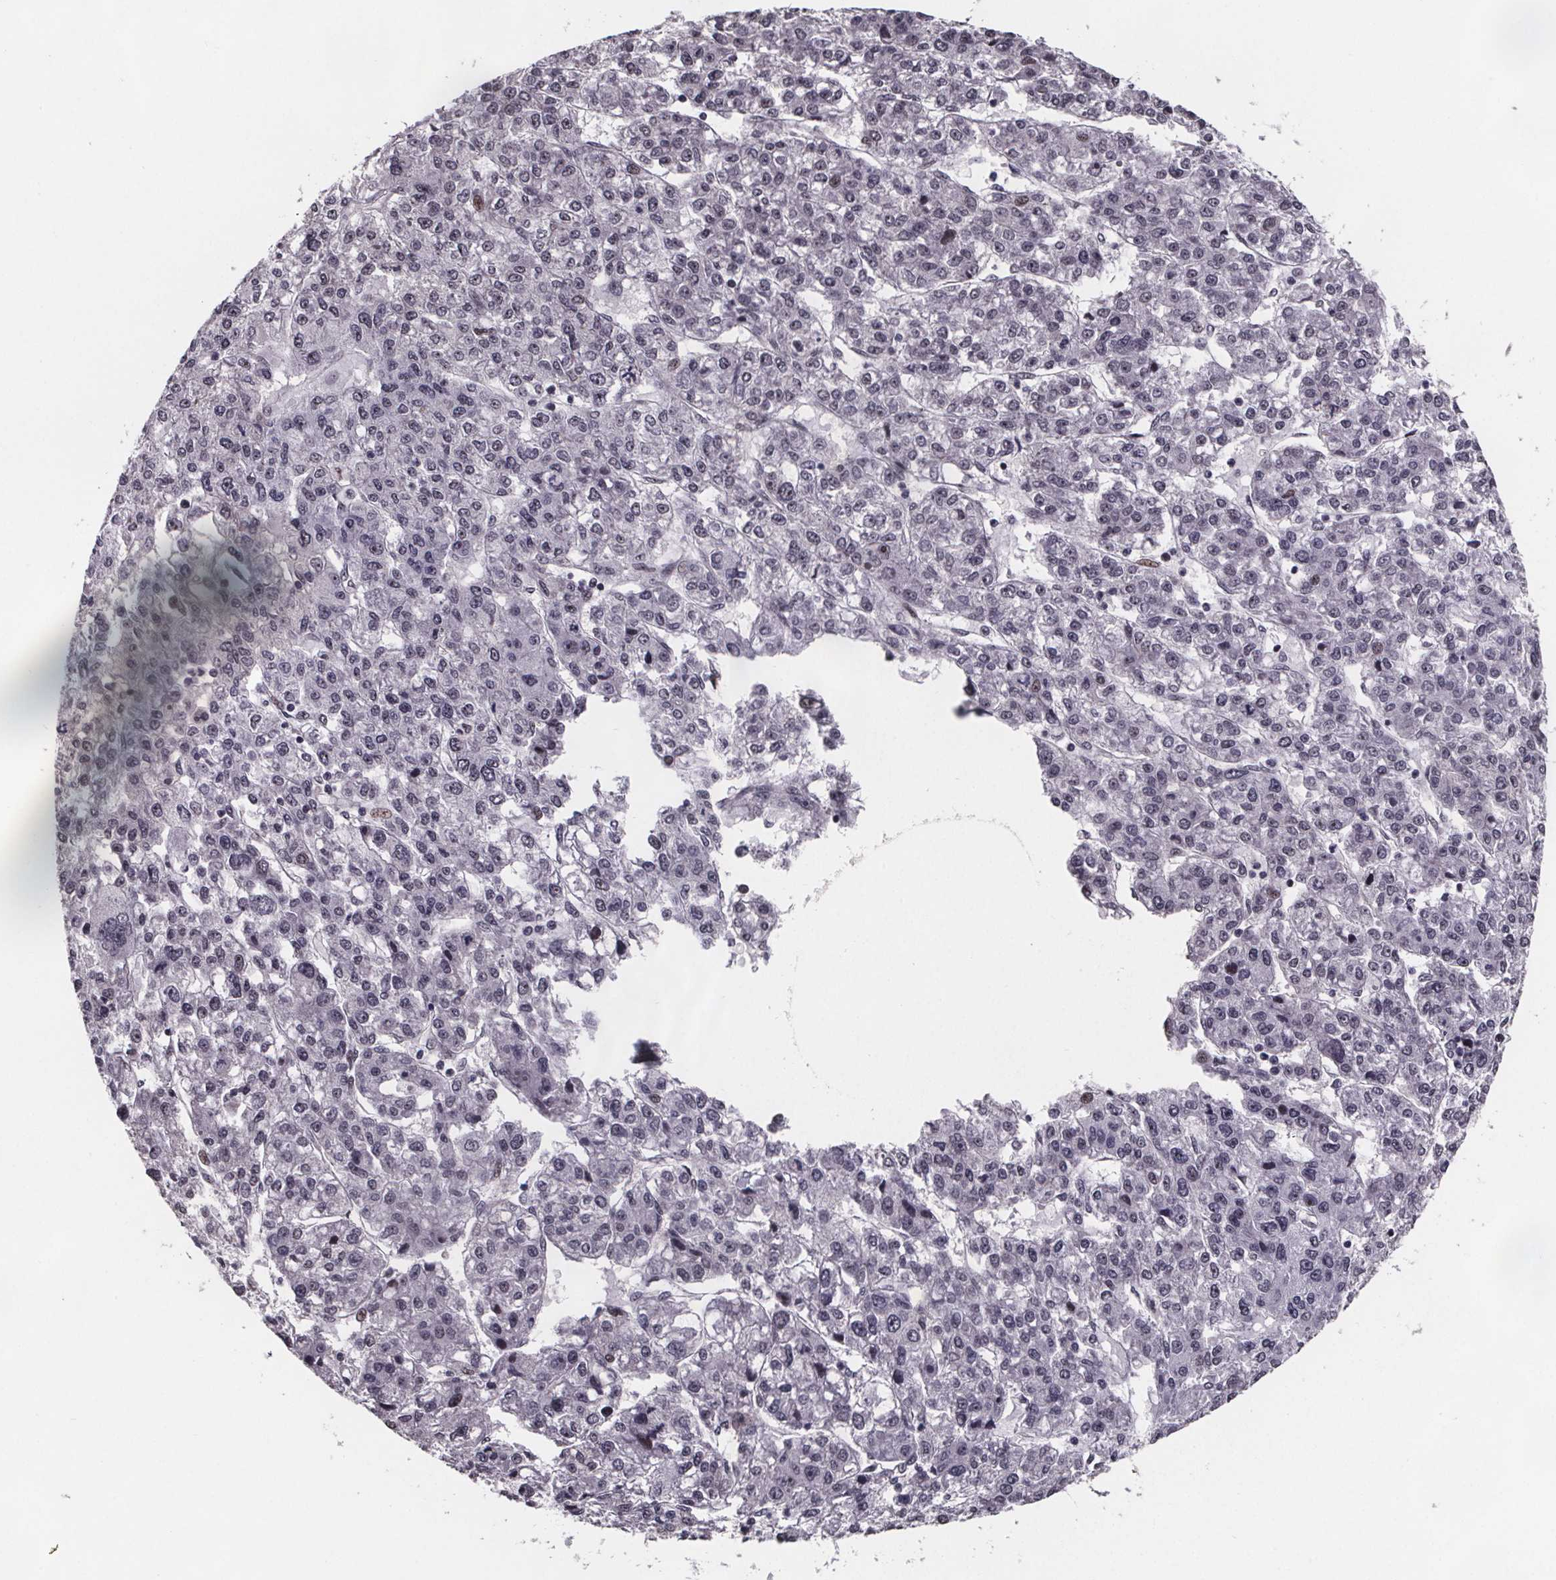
{"staining": {"intensity": "weak", "quantity": "<25%", "location": "nuclear"}, "tissue": "liver cancer", "cell_type": "Tumor cells", "image_type": "cancer", "snomed": [{"axis": "morphology", "description": "Carcinoma, Hepatocellular, NOS"}, {"axis": "topography", "description": "Liver"}], "caption": "Liver cancer was stained to show a protein in brown. There is no significant positivity in tumor cells.", "gene": "U2SURP", "patient": {"sex": "male", "age": 56}}